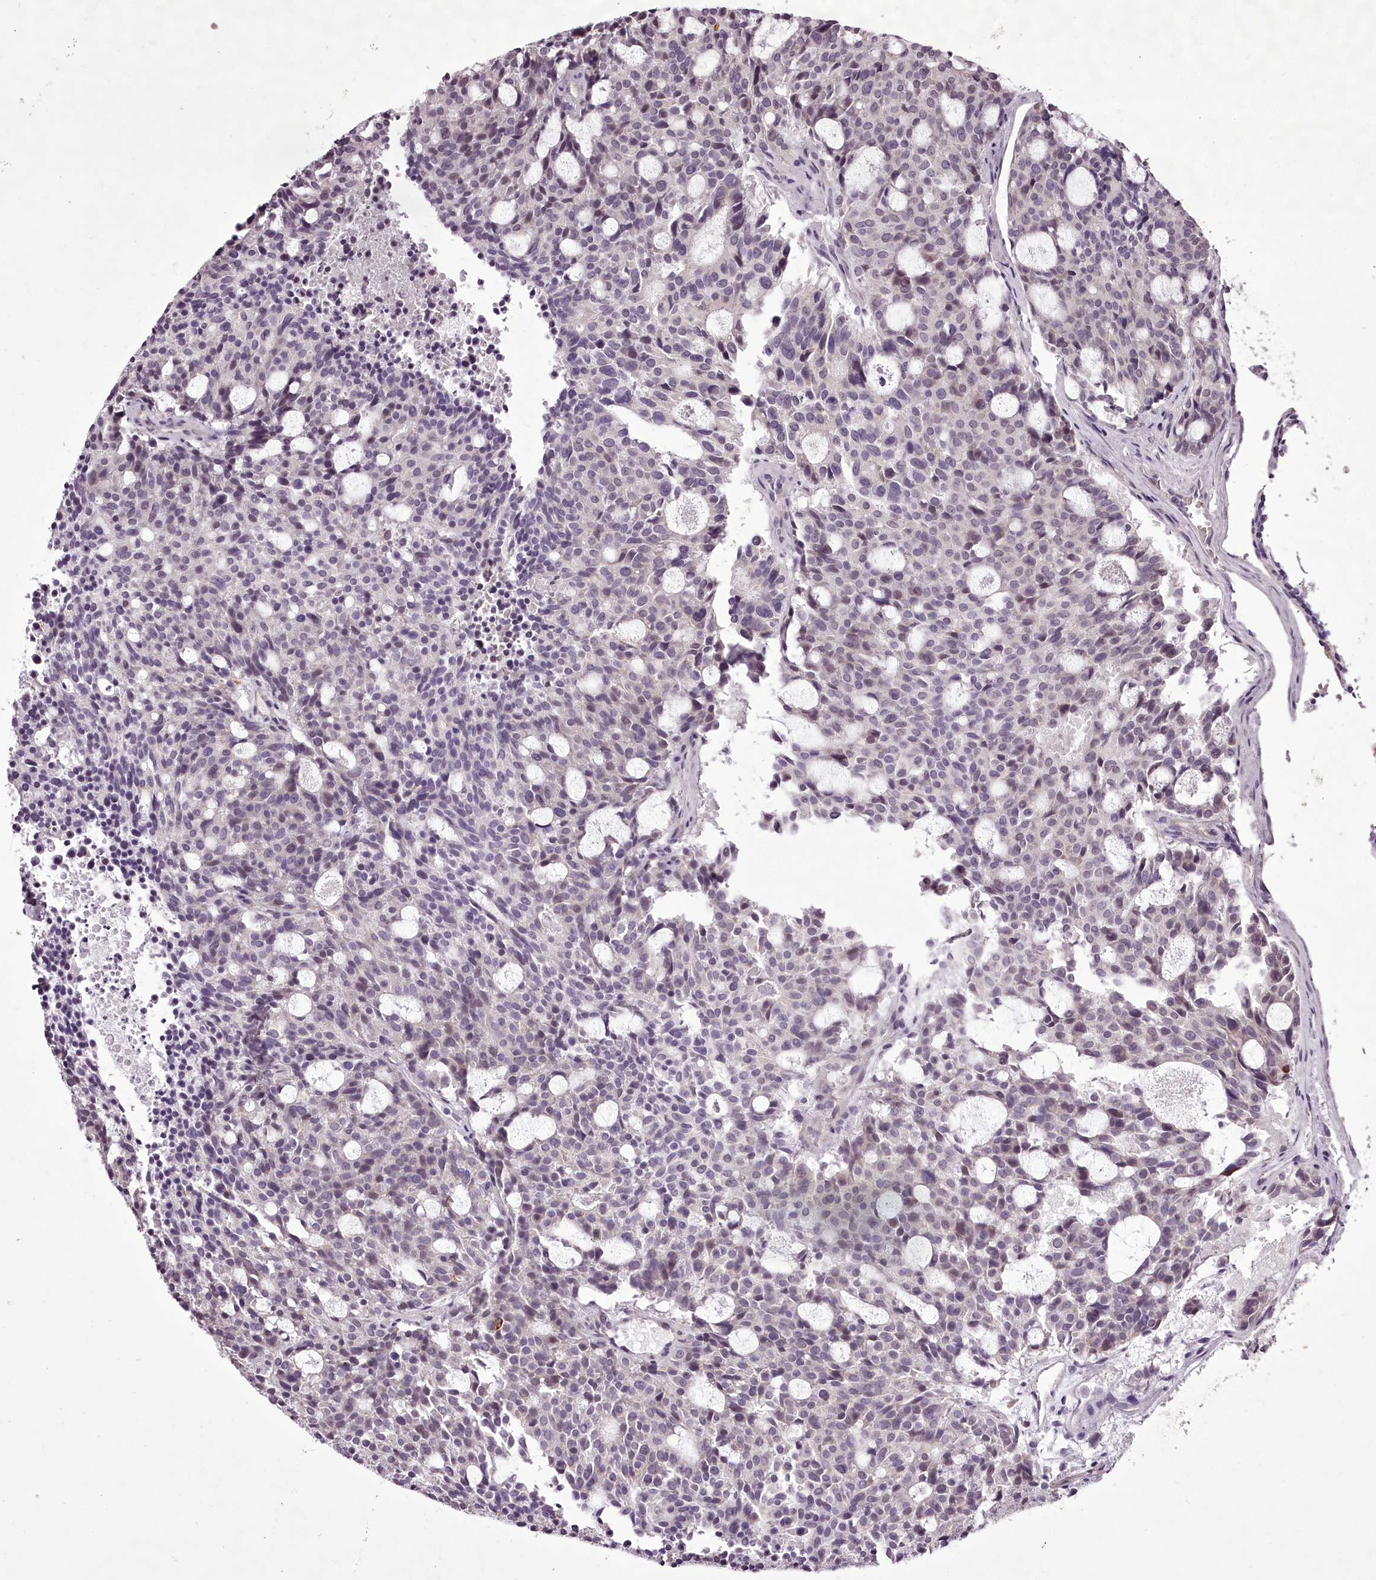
{"staining": {"intensity": "negative", "quantity": "none", "location": "none"}, "tissue": "carcinoid", "cell_type": "Tumor cells", "image_type": "cancer", "snomed": [{"axis": "morphology", "description": "Carcinoid, malignant, NOS"}, {"axis": "topography", "description": "Pancreas"}], "caption": "An IHC photomicrograph of carcinoid (malignant) is shown. There is no staining in tumor cells of carcinoid (malignant).", "gene": "C1orf56", "patient": {"sex": "female", "age": 54}}